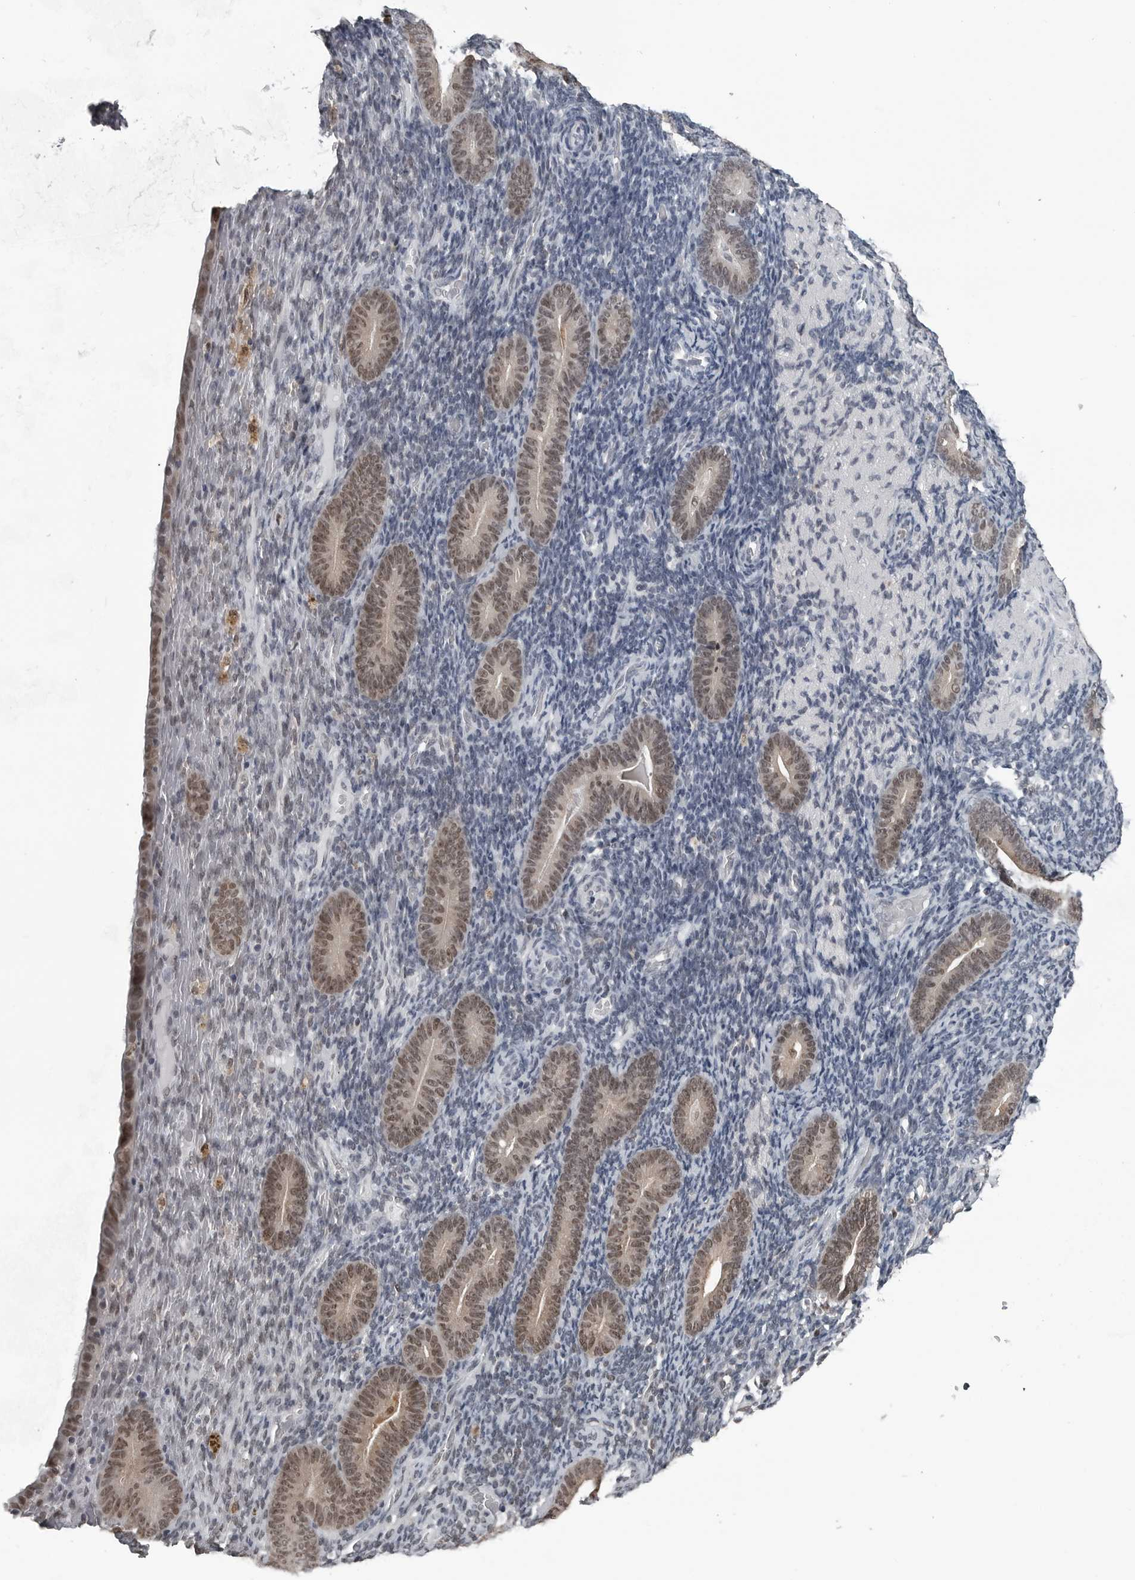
{"staining": {"intensity": "negative", "quantity": "none", "location": "none"}, "tissue": "endometrium", "cell_type": "Cells in endometrial stroma", "image_type": "normal", "snomed": [{"axis": "morphology", "description": "Normal tissue, NOS"}, {"axis": "topography", "description": "Endometrium"}], "caption": "High magnification brightfield microscopy of unremarkable endometrium stained with DAB (3,3'-diaminobenzidine) (brown) and counterstained with hematoxylin (blue): cells in endometrial stroma show no significant staining. (DAB immunohistochemistry, high magnification).", "gene": "AKR1A1", "patient": {"sex": "female", "age": 51}}